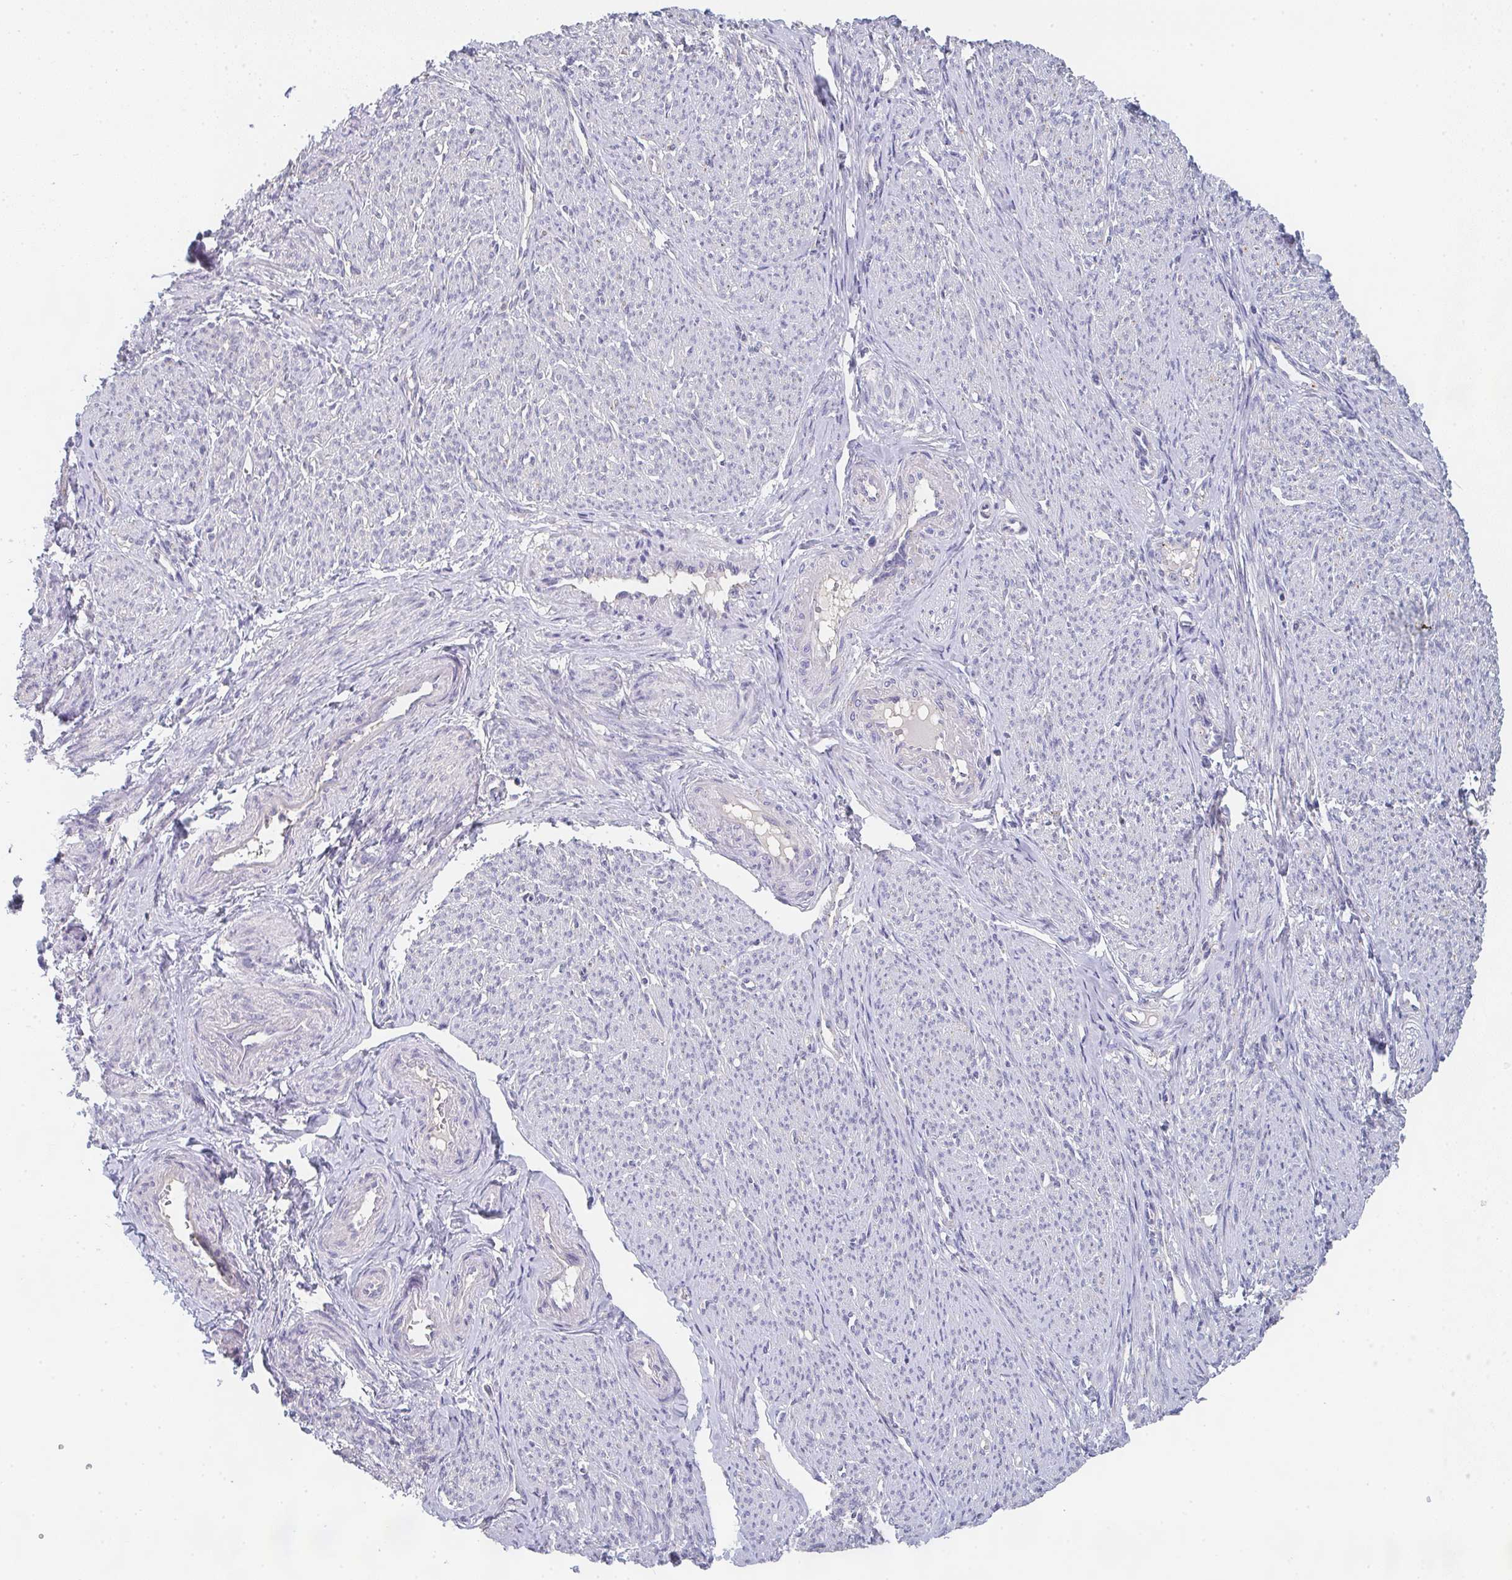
{"staining": {"intensity": "negative", "quantity": "none", "location": "none"}, "tissue": "smooth muscle", "cell_type": "Smooth muscle cells", "image_type": "normal", "snomed": [{"axis": "morphology", "description": "Normal tissue, NOS"}, {"axis": "topography", "description": "Smooth muscle"}], "caption": "High power microscopy photomicrograph of an IHC image of normal smooth muscle, revealing no significant staining in smooth muscle cells.", "gene": "CHMP5", "patient": {"sex": "female", "age": 65}}